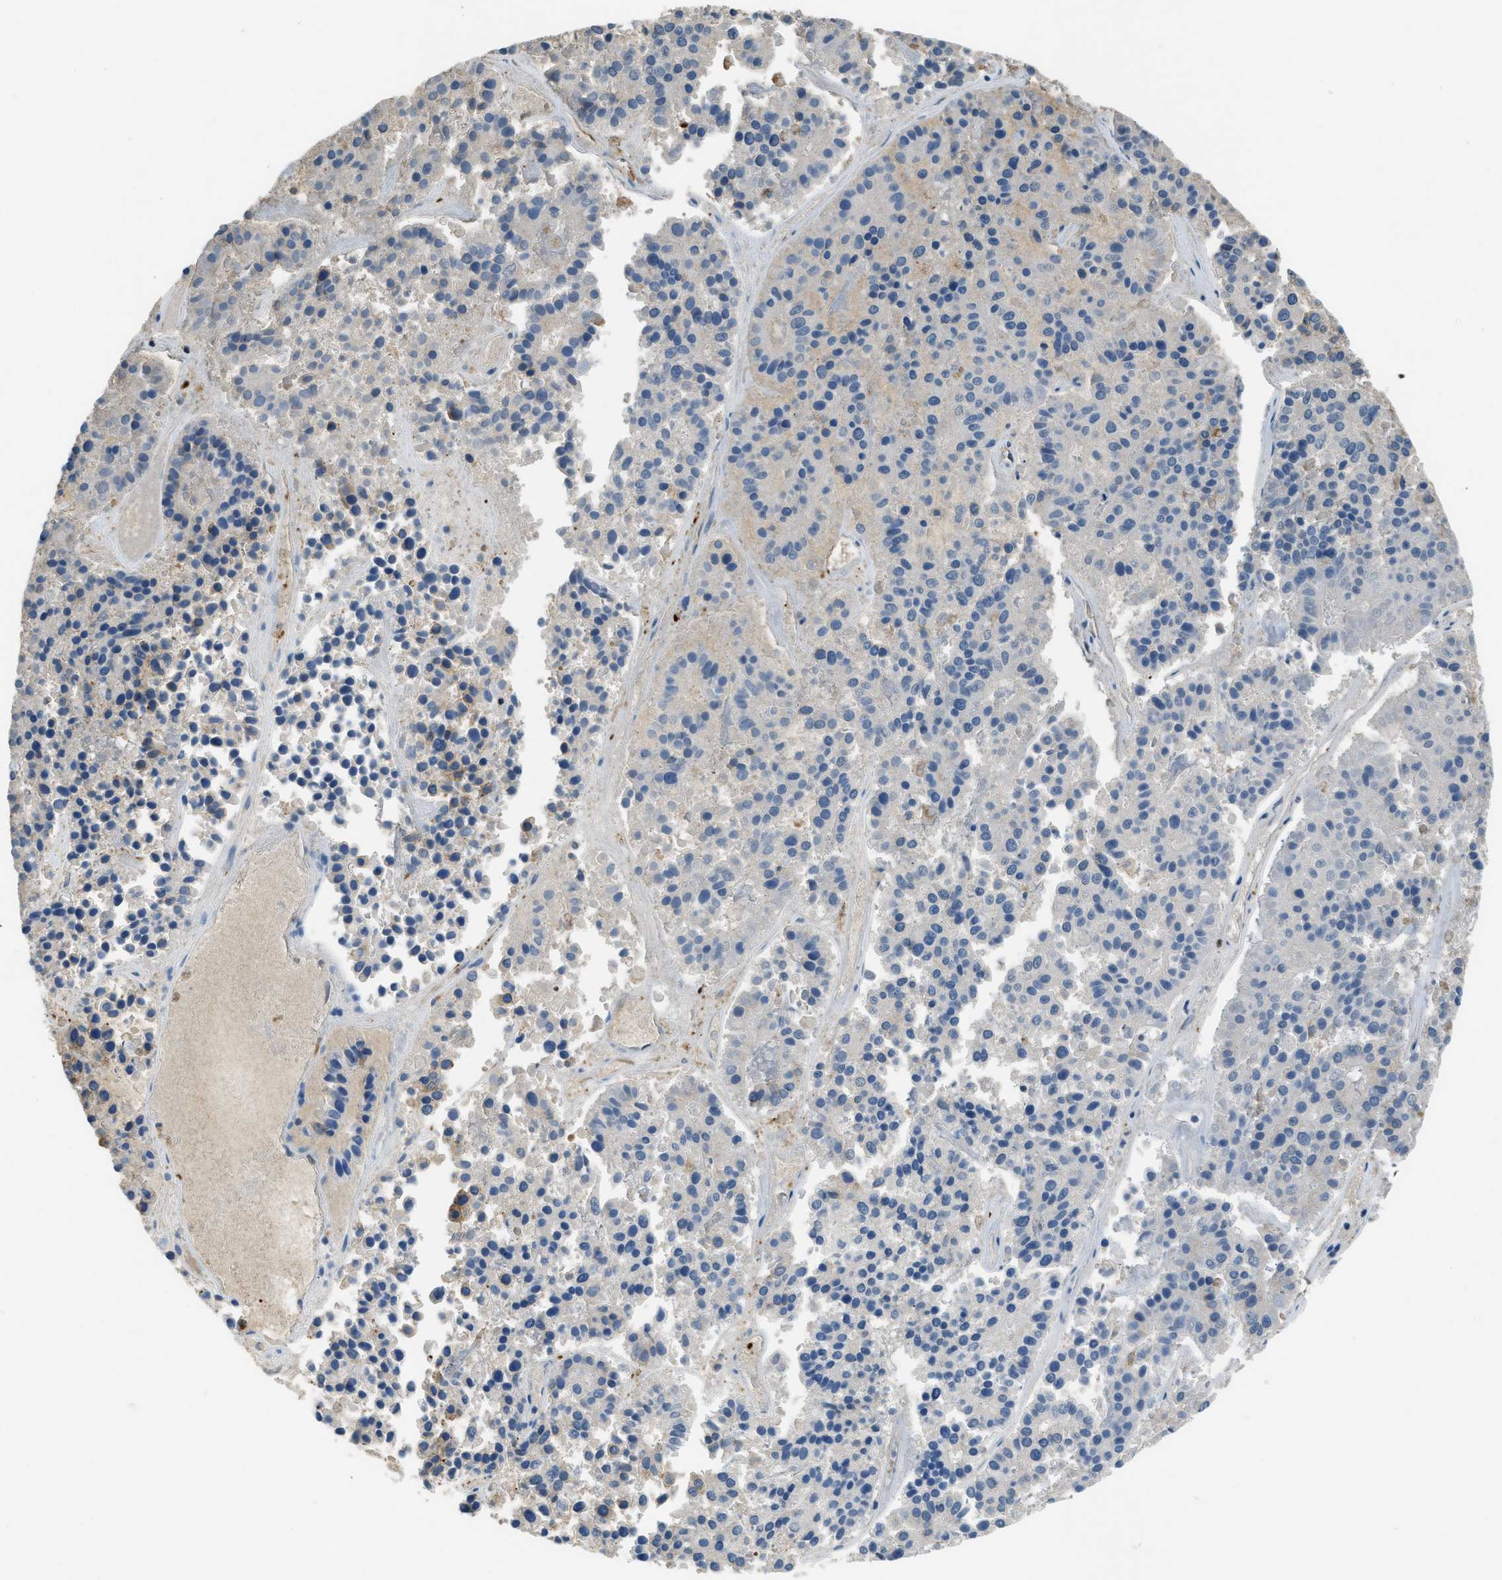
{"staining": {"intensity": "negative", "quantity": "none", "location": "none"}, "tissue": "pancreatic cancer", "cell_type": "Tumor cells", "image_type": "cancer", "snomed": [{"axis": "morphology", "description": "Adenocarcinoma, NOS"}, {"axis": "topography", "description": "Pancreas"}], "caption": "The micrograph exhibits no staining of tumor cells in pancreatic adenocarcinoma.", "gene": "BEX3", "patient": {"sex": "male", "age": 50}}